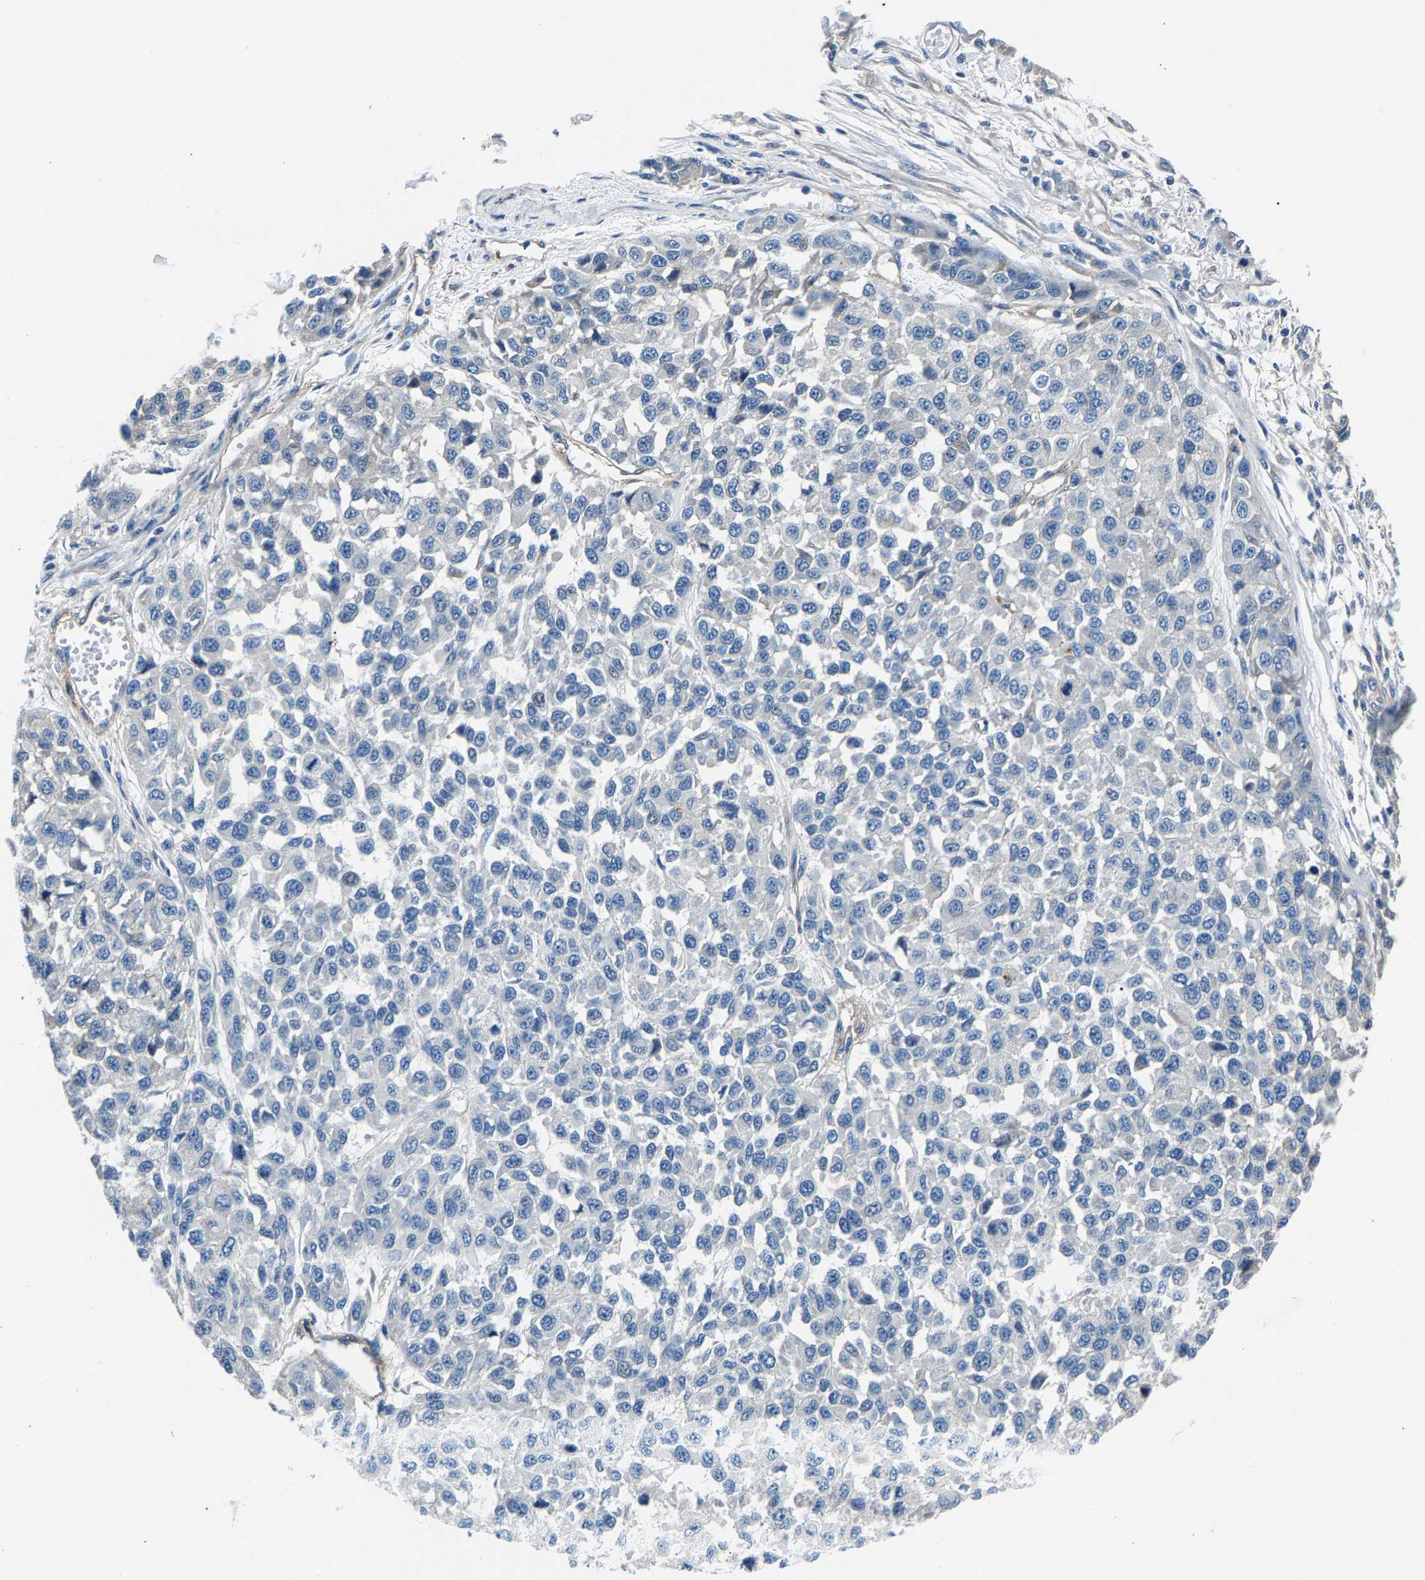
{"staining": {"intensity": "negative", "quantity": "none", "location": "none"}, "tissue": "melanoma", "cell_type": "Tumor cells", "image_type": "cancer", "snomed": [{"axis": "morphology", "description": "Malignant melanoma, NOS"}, {"axis": "topography", "description": "Skin"}], "caption": "Histopathology image shows no protein expression in tumor cells of malignant melanoma tissue. (Stains: DAB immunohistochemistry (IHC) with hematoxylin counter stain, Microscopy: brightfield microscopy at high magnification).", "gene": "CDRT4", "patient": {"sex": "male", "age": 62}}